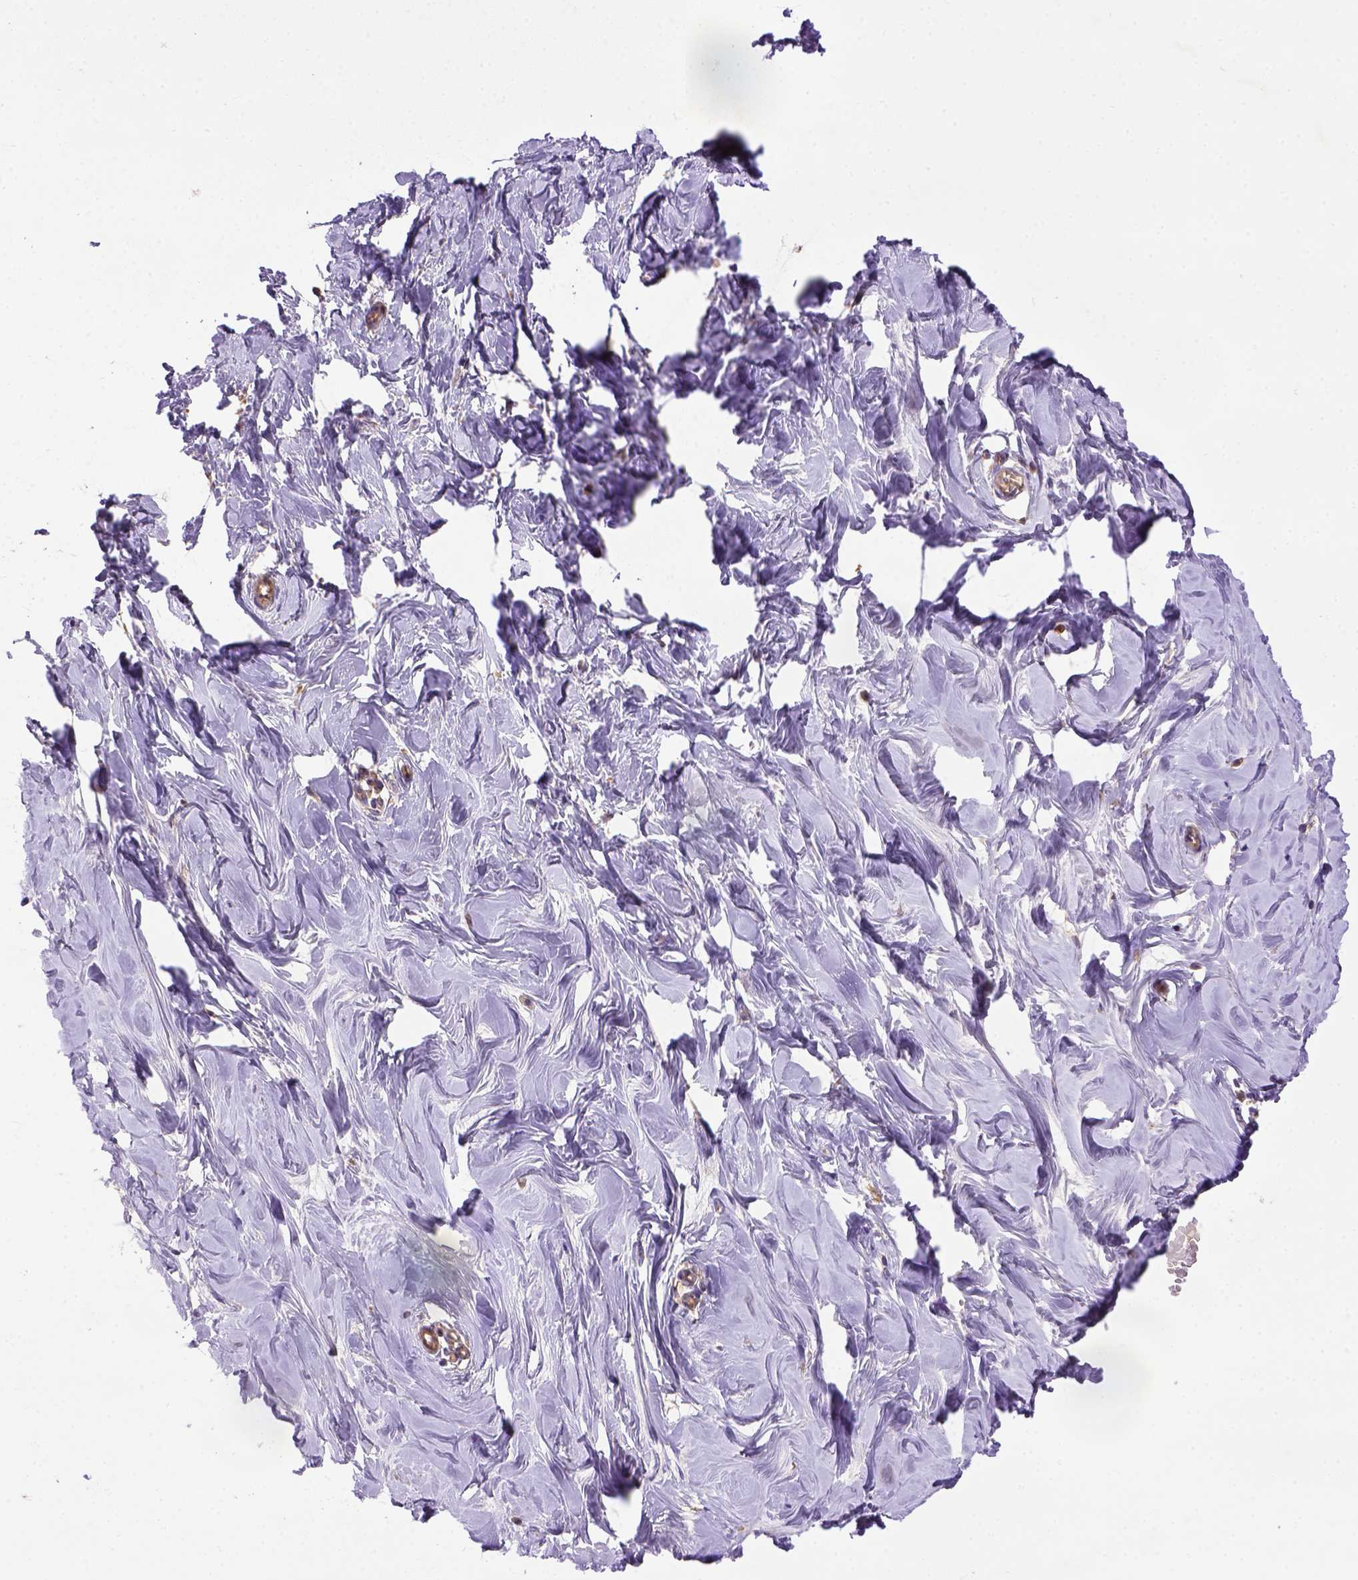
{"staining": {"intensity": "moderate", "quantity": ">75%", "location": "cytoplasmic/membranous"}, "tissue": "breast", "cell_type": "Adipocytes", "image_type": "normal", "snomed": [{"axis": "morphology", "description": "Normal tissue, NOS"}, {"axis": "topography", "description": "Breast"}], "caption": "This photomicrograph reveals IHC staining of normal breast, with medium moderate cytoplasmic/membranous staining in approximately >75% of adipocytes.", "gene": "DEPDC1B", "patient": {"sex": "female", "age": 27}}